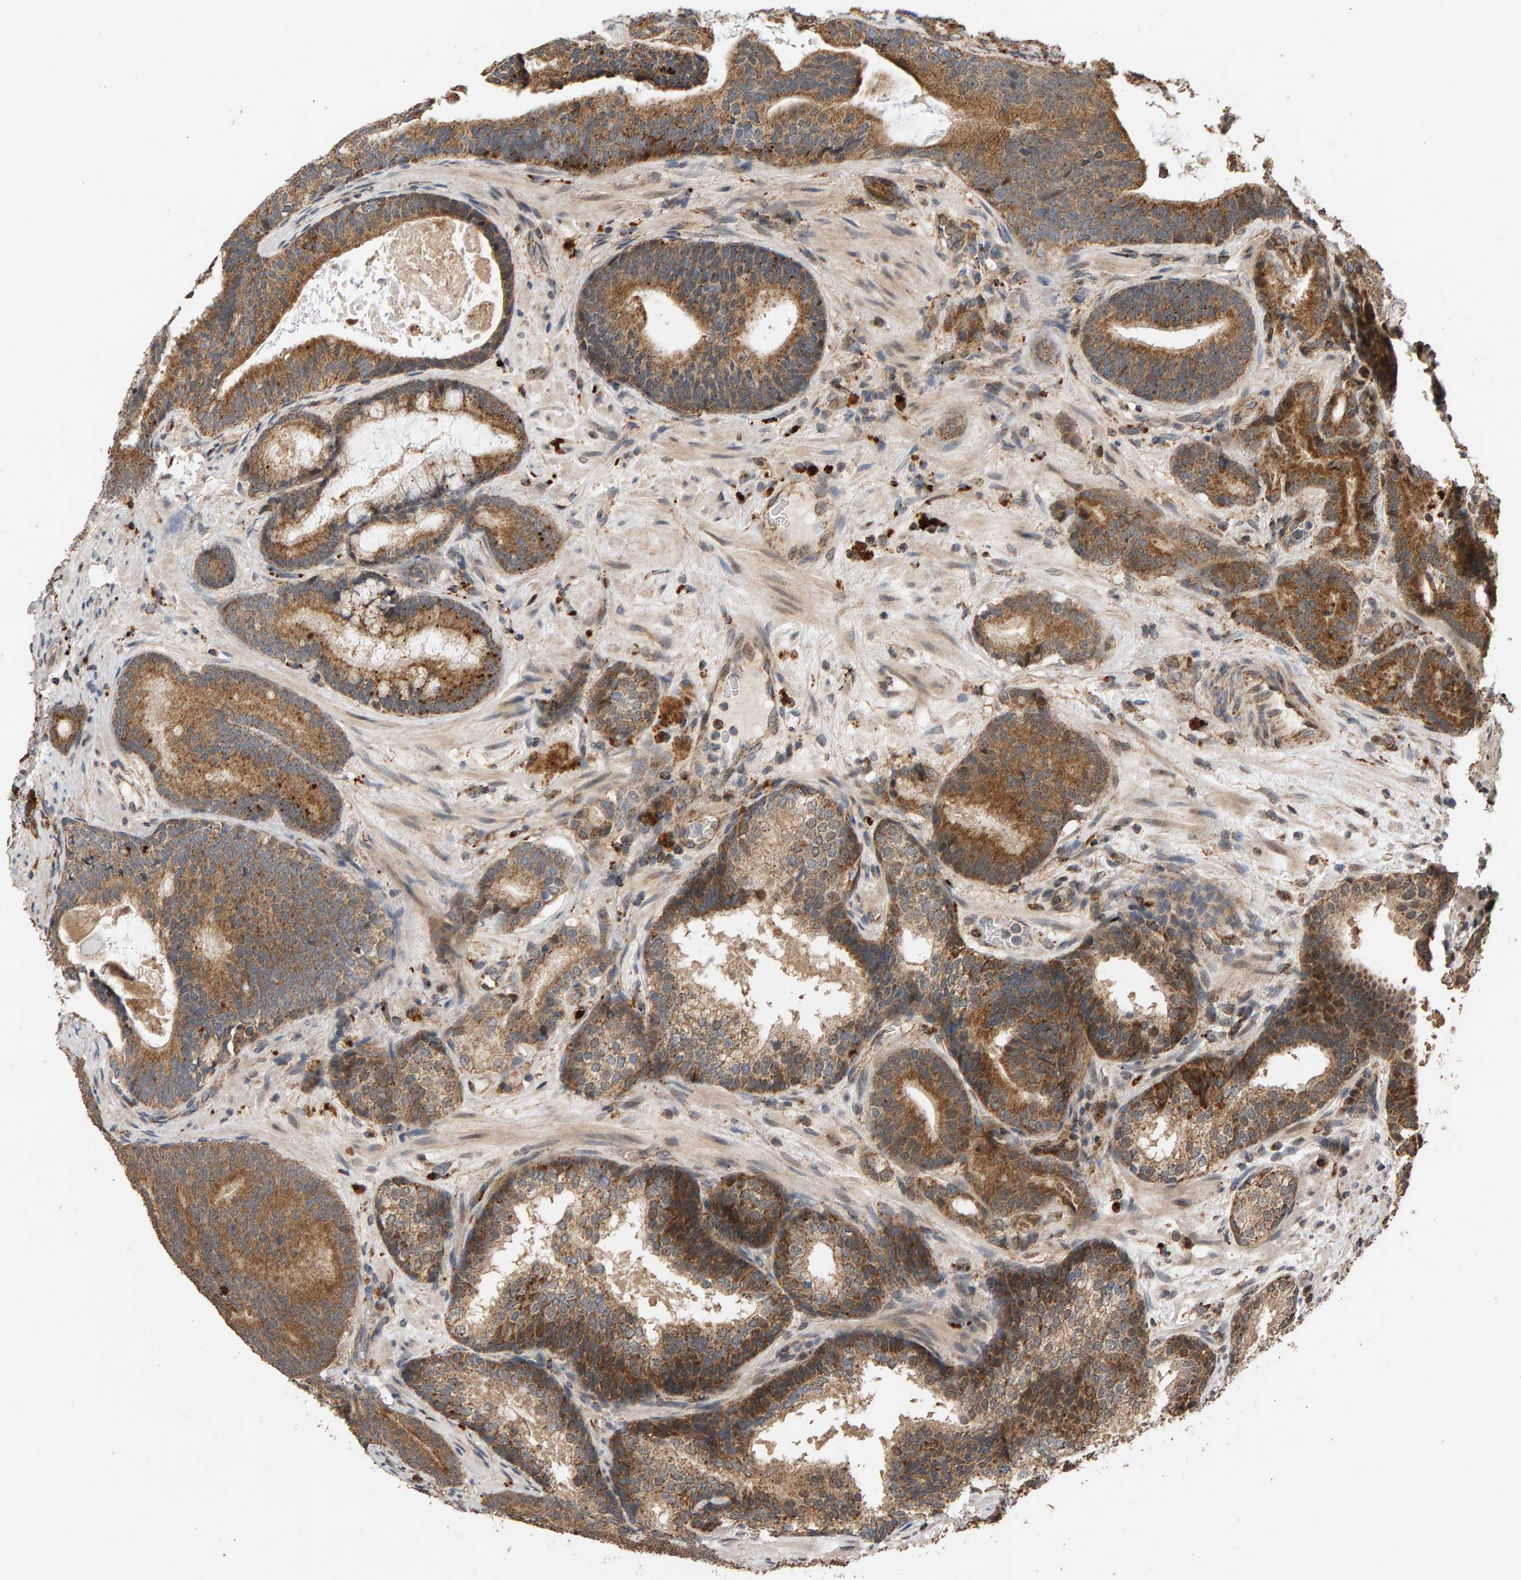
{"staining": {"intensity": "moderate", "quantity": ">75%", "location": "cytoplasmic/membranous"}, "tissue": "prostate cancer", "cell_type": "Tumor cells", "image_type": "cancer", "snomed": [{"axis": "morphology", "description": "Adenocarcinoma, High grade"}, {"axis": "topography", "description": "Prostate"}], "caption": "High-power microscopy captured an IHC micrograph of prostate cancer (adenocarcinoma (high-grade)), revealing moderate cytoplasmic/membranous staining in about >75% of tumor cells.", "gene": "GSTK1", "patient": {"sex": "male", "age": 55}}